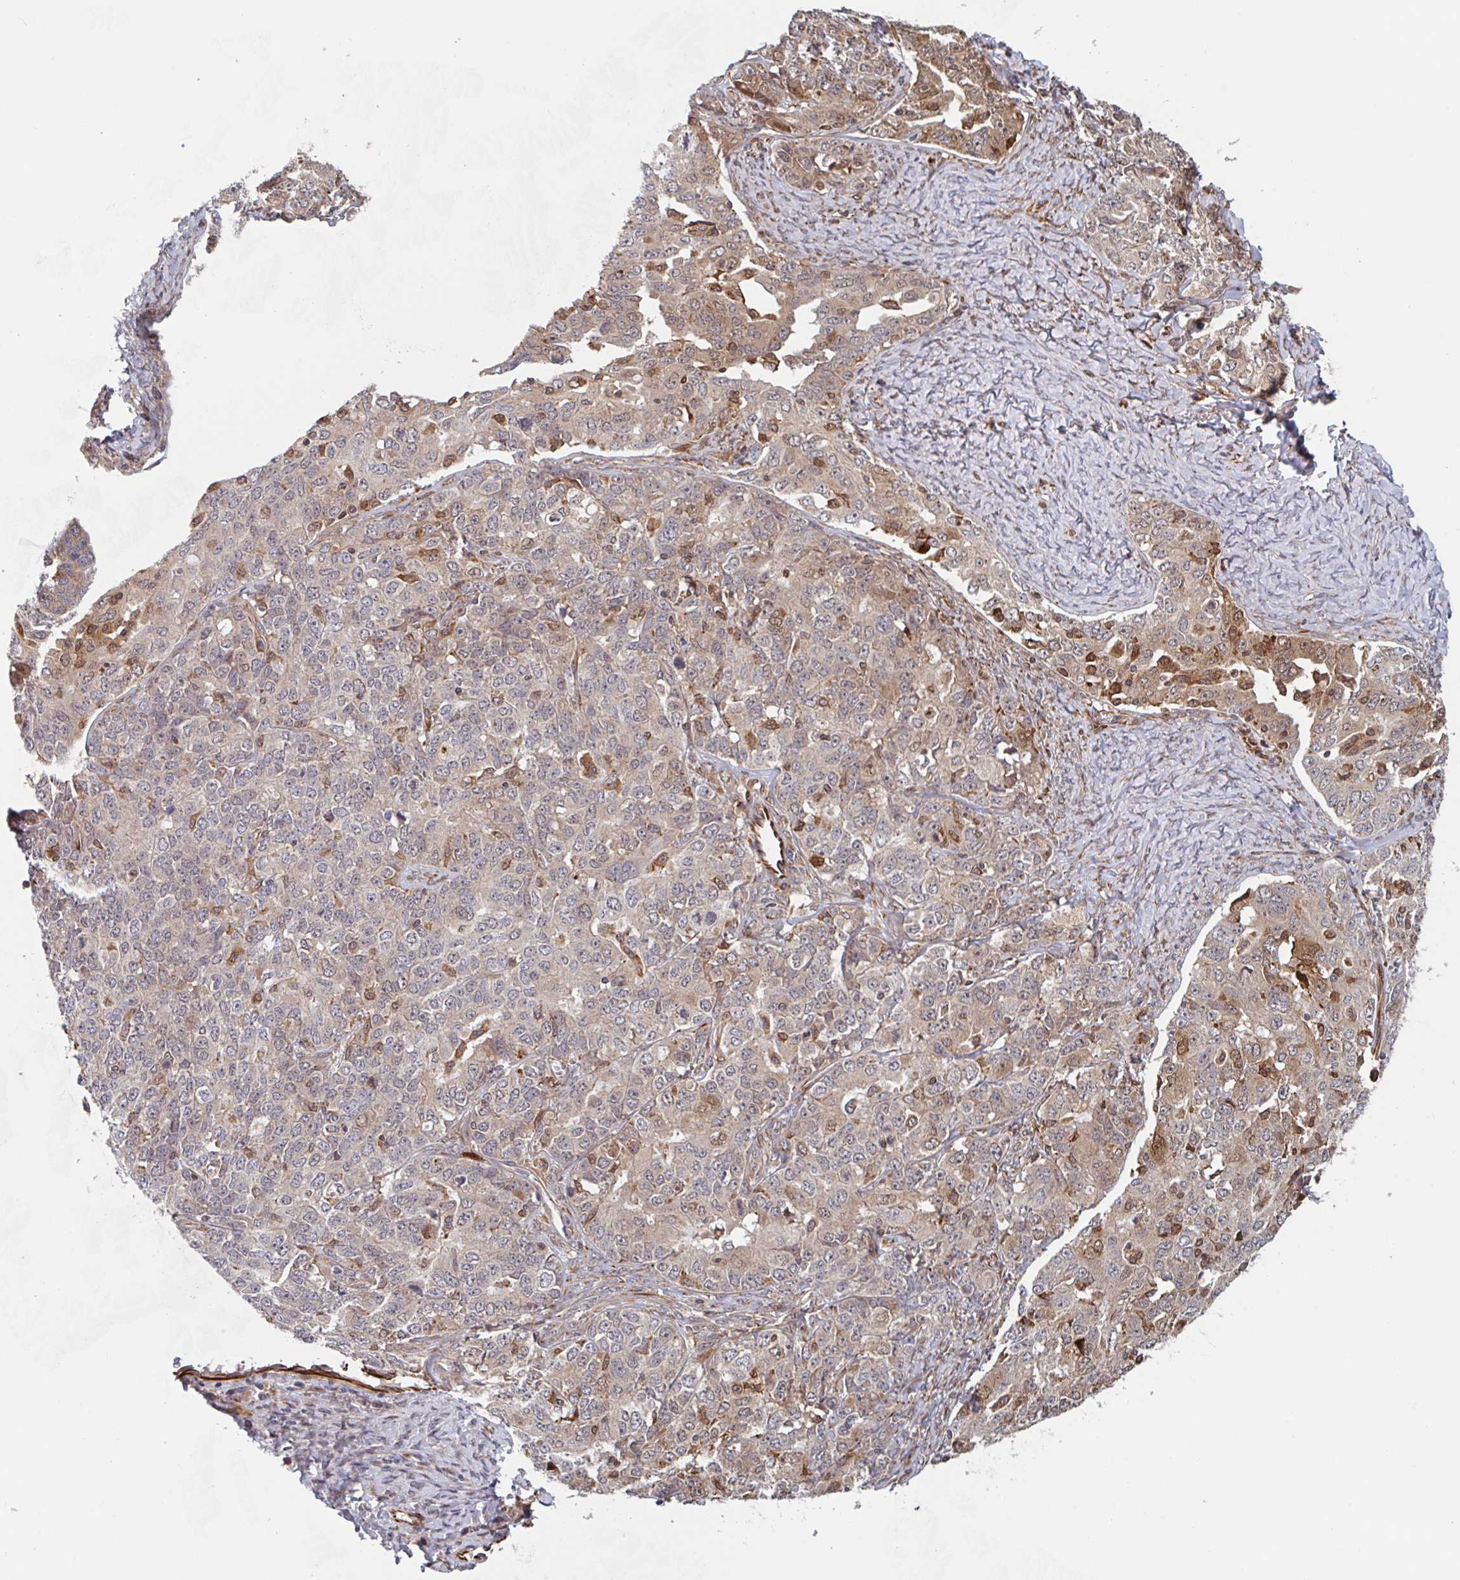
{"staining": {"intensity": "weak", "quantity": "25%-75%", "location": "cytoplasmic/membranous"}, "tissue": "ovarian cancer", "cell_type": "Tumor cells", "image_type": "cancer", "snomed": [{"axis": "morphology", "description": "Carcinoma, endometroid"}, {"axis": "topography", "description": "Ovary"}], "caption": "Human ovarian endometroid carcinoma stained with a brown dye displays weak cytoplasmic/membranous positive positivity in approximately 25%-75% of tumor cells.", "gene": "NUB1", "patient": {"sex": "female", "age": 62}}